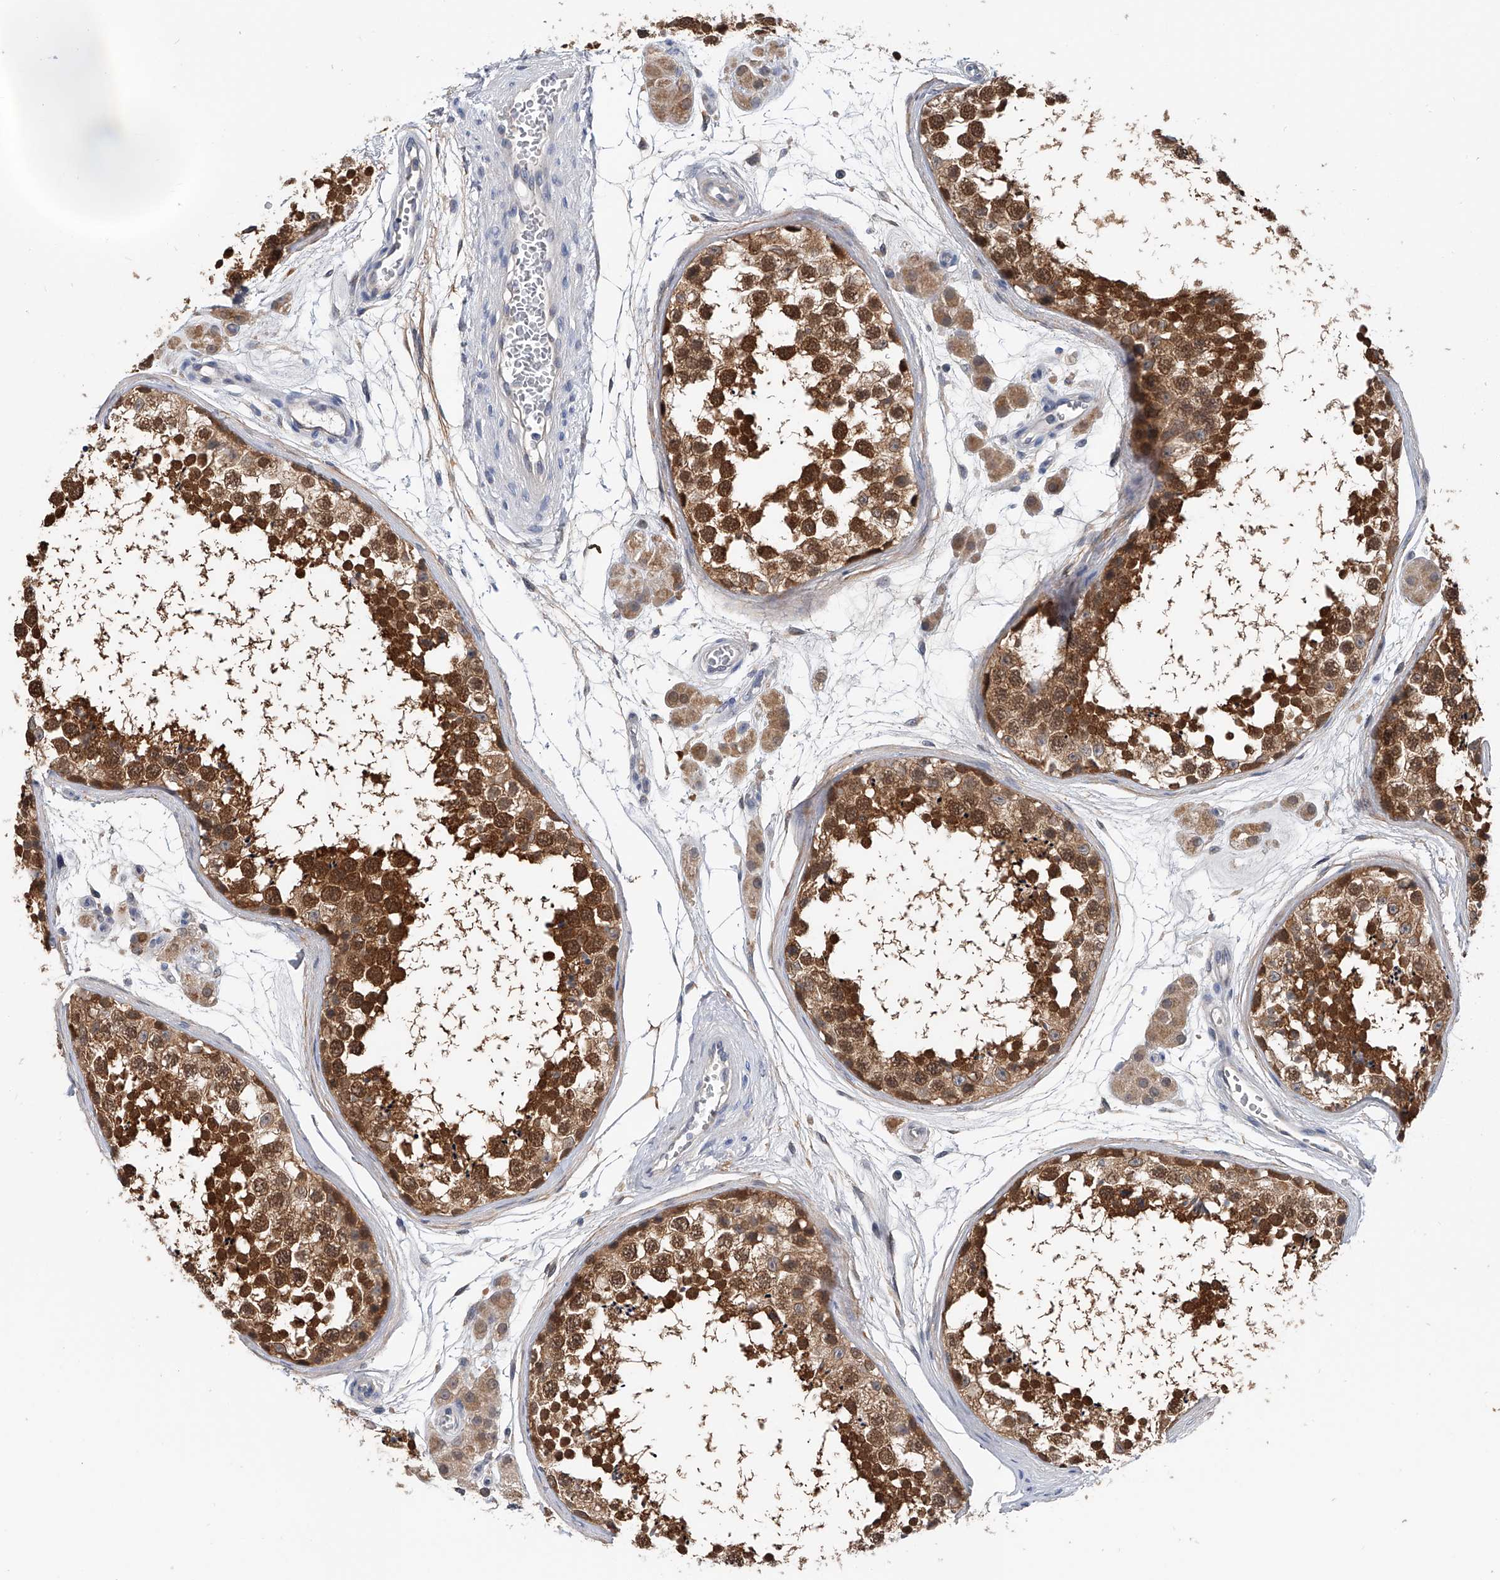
{"staining": {"intensity": "strong", "quantity": "25%-75%", "location": "cytoplasmic/membranous,nuclear"}, "tissue": "testis", "cell_type": "Cells in seminiferous ducts", "image_type": "normal", "snomed": [{"axis": "morphology", "description": "Normal tissue, NOS"}, {"axis": "topography", "description": "Testis"}], "caption": "A brown stain highlights strong cytoplasmic/membranous,nuclear staining of a protein in cells in seminiferous ducts of unremarkable testis. (Brightfield microscopy of DAB IHC at high magnification).", "gene": "PGM3", "patient": {"sex": "male", "age": 56}}